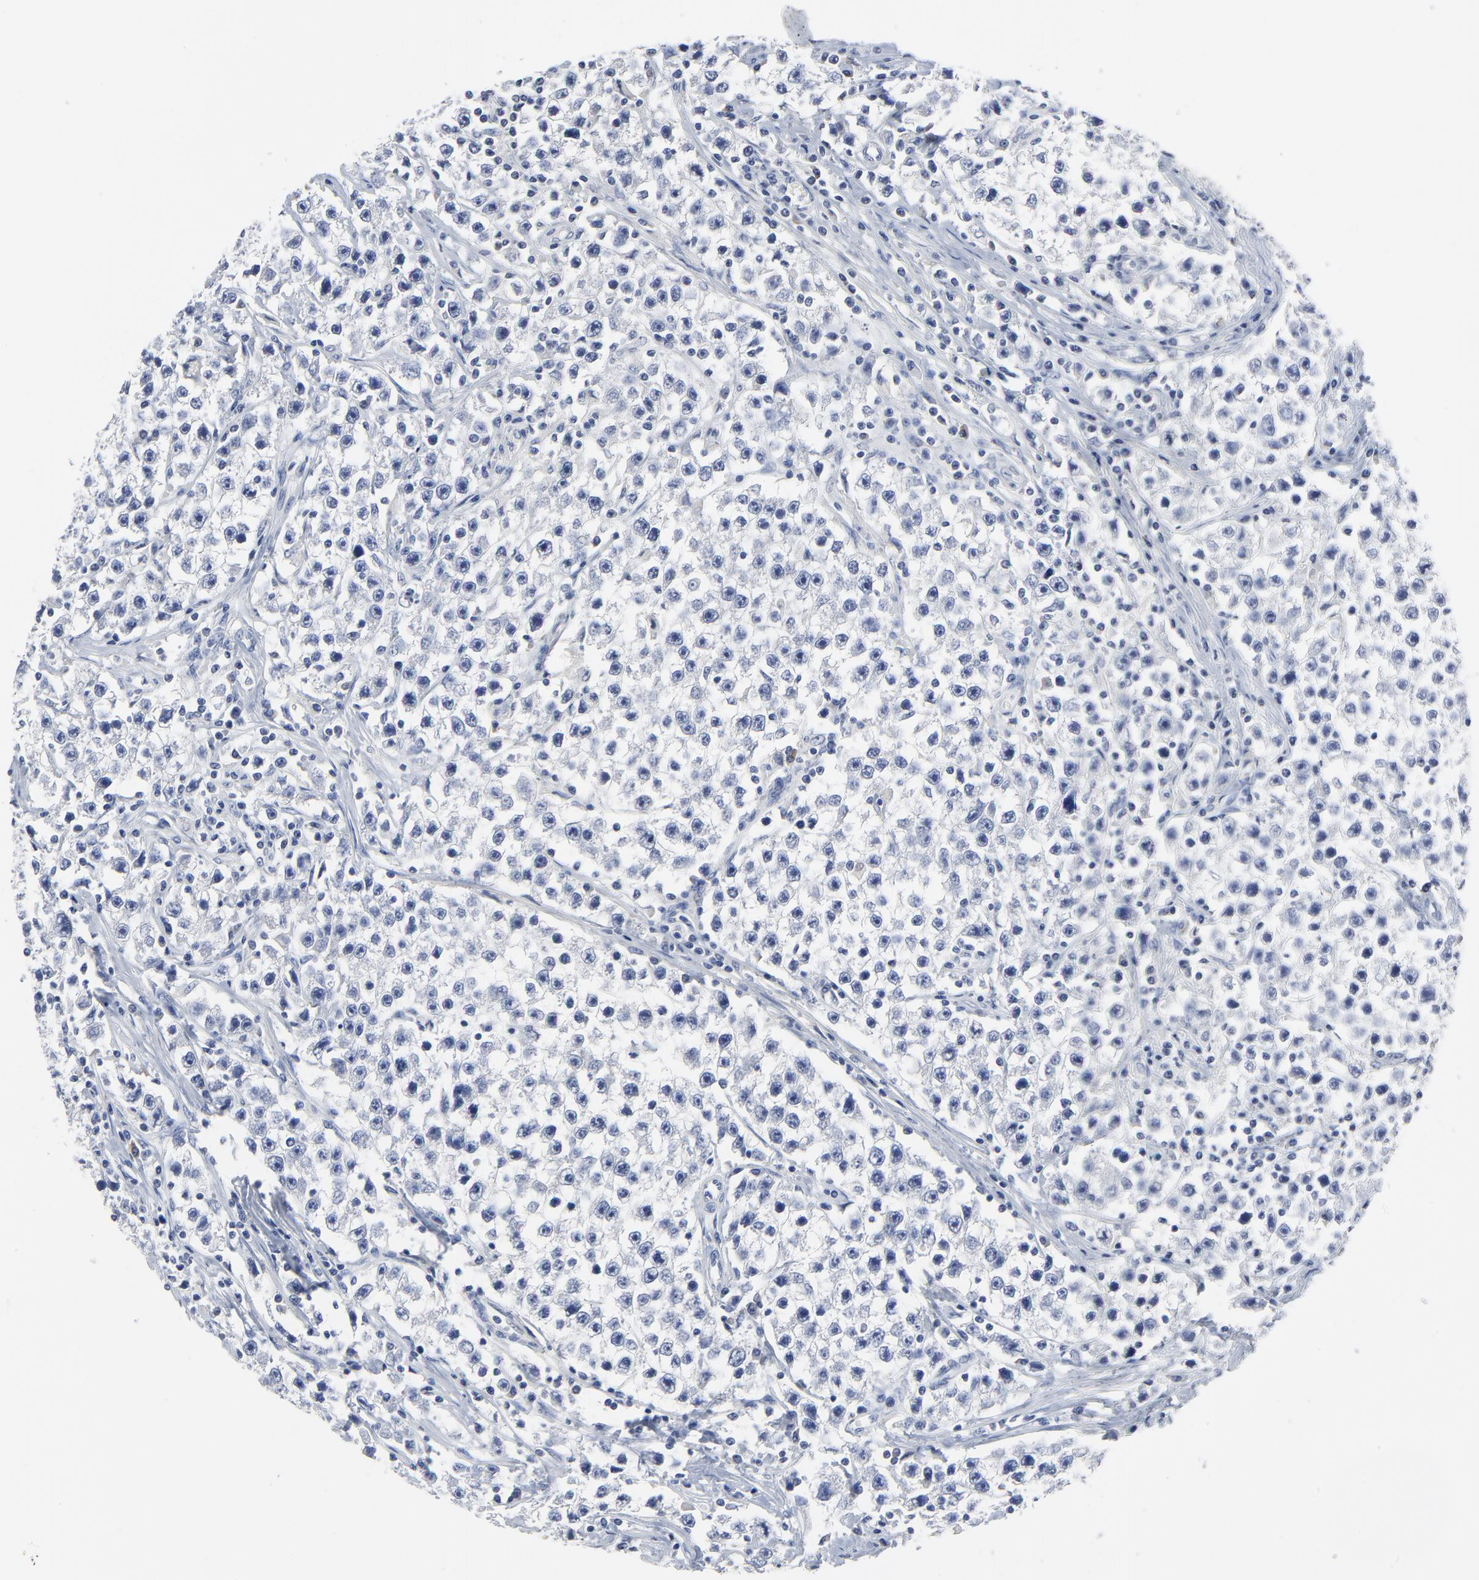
{"staining": {"intensity": "negative", "quantity": "none", "location": "none"}, "tissue": "testis cancer", "cell_type": "Tumor cells", "image_type": "cancer", "snomed": [{"axis": "morphology", "description": "Seminoma, NOS"}, {"axis": "topography", "description": "Testis"}], "caption": "The image shows no significant expression in tumor cells of seminoma (testis).", "gene": "FBXL5", "patient": {"sex": "male", "age": 35}}